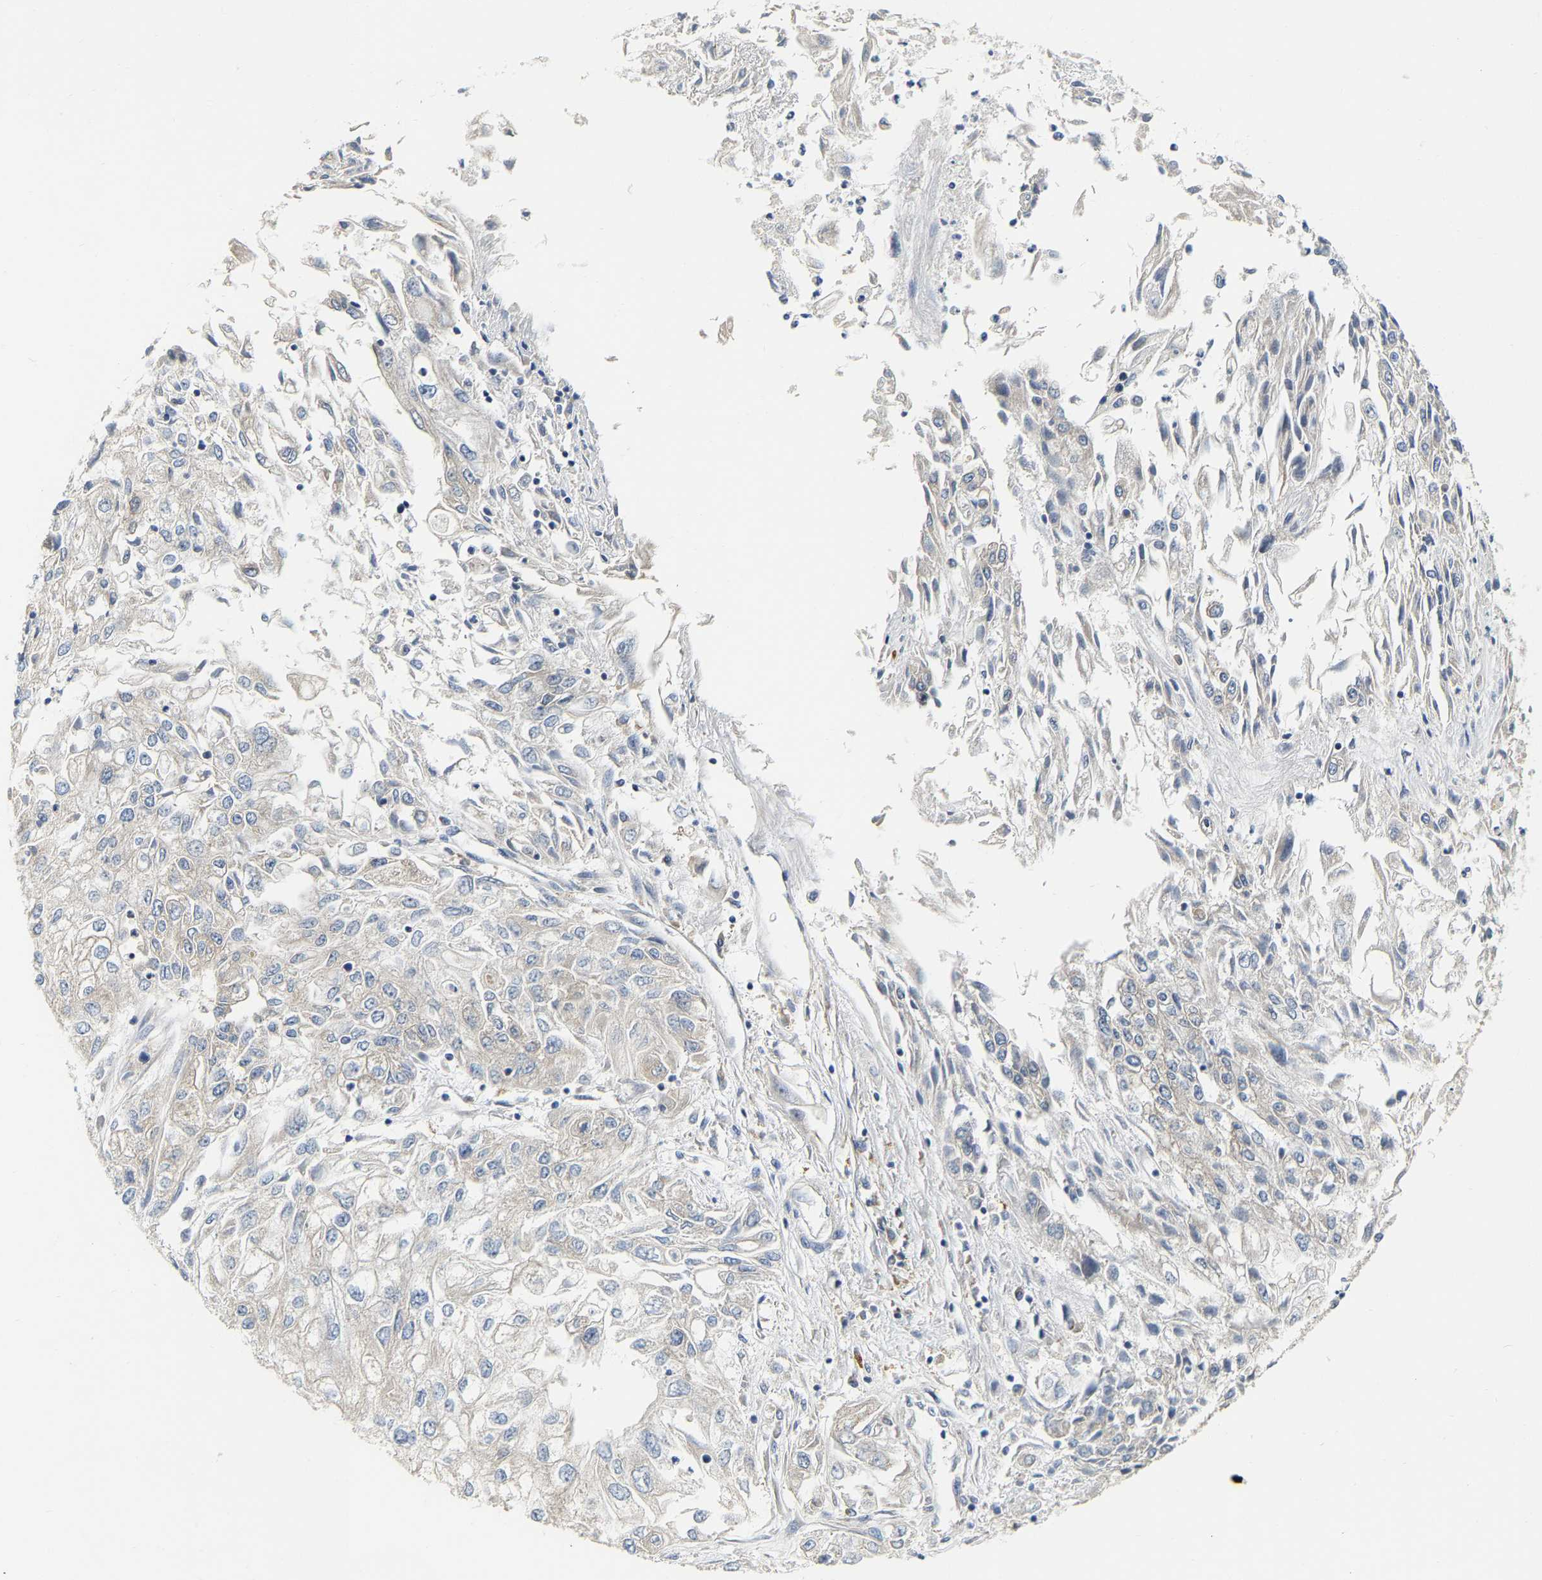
{"staining": {"intensity": "weak", "quantity": "<25%", "location": "cytoplasmic/membranous"}, "tissue": "endometrial cancer", "cell_type": "Tumor cells", "image_type": "cancer", "snomed": [{"axis": "morphology", "description": "Adenocarcinoma, NOS"}, {"axis": "topography", "description": "Endometrium"}], "caption": "Immunohistochemistry (IHC) of human endometrial adenocarcinoma reveals no positivity in tumor cells.", "gene": "PCNT", "patient": {"sex": "female", "age": 49}}